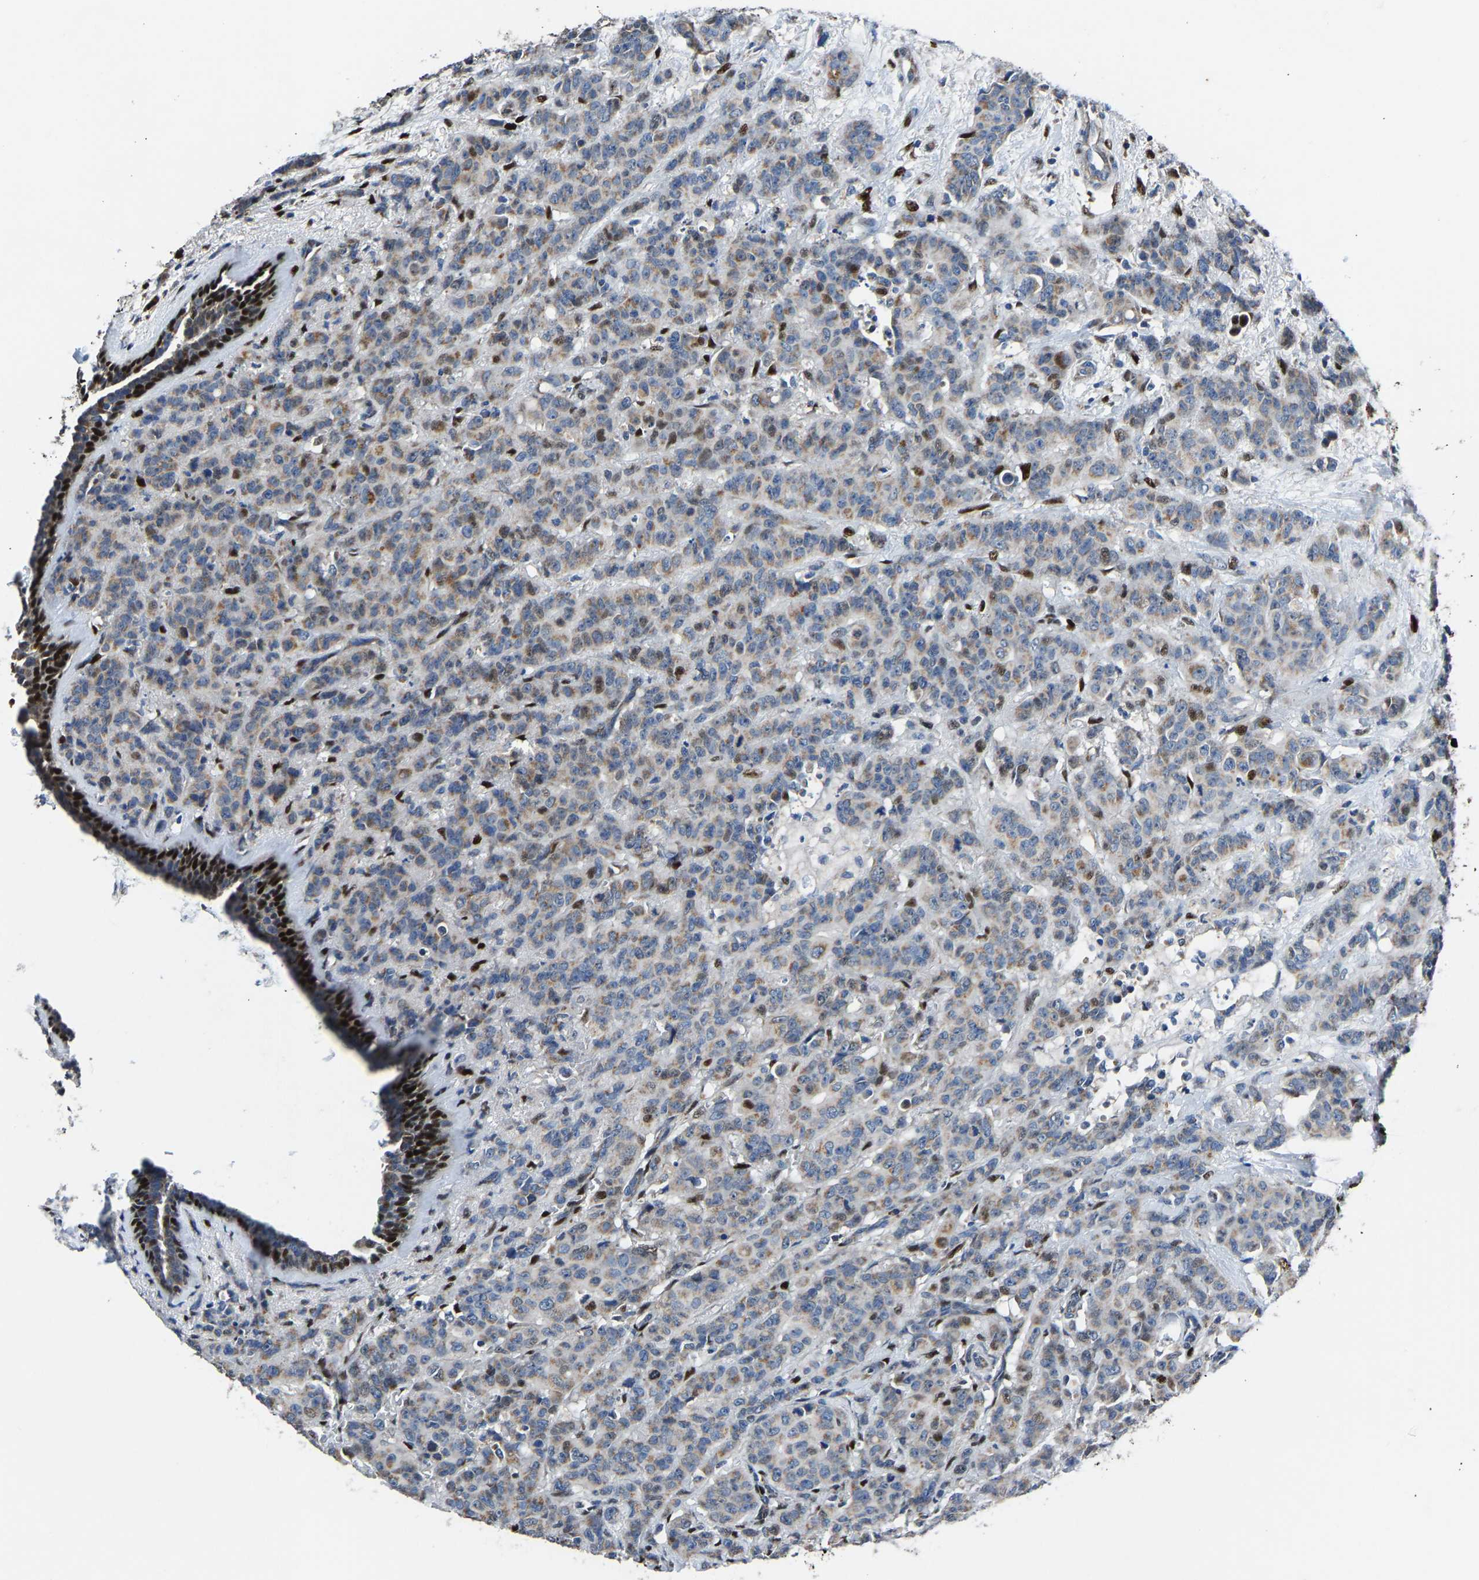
{"staining": {"intensity": "moderate", "quantity": ">75%", "location": "cytoplasmic/membranous"}, "tissue": "breast cancer", "cell_type": "Tumor cells", "image_type": "cancer", "snomed": [{"axis": "morphology", "description": "Normal tissue, NOS"}, {"axis": "morphology", "description": "Duct carcinoma"}, {"axis": "topography", "description": "Breast"}], "caption": "Immunohistochemical staining of breast cancer exhibits medium levels of moderate cytoplasmic/membranous protein staining in about >75% of tumor cells.", "gene": "EGR1", "patient": {"sex": "female", "age": 40}}